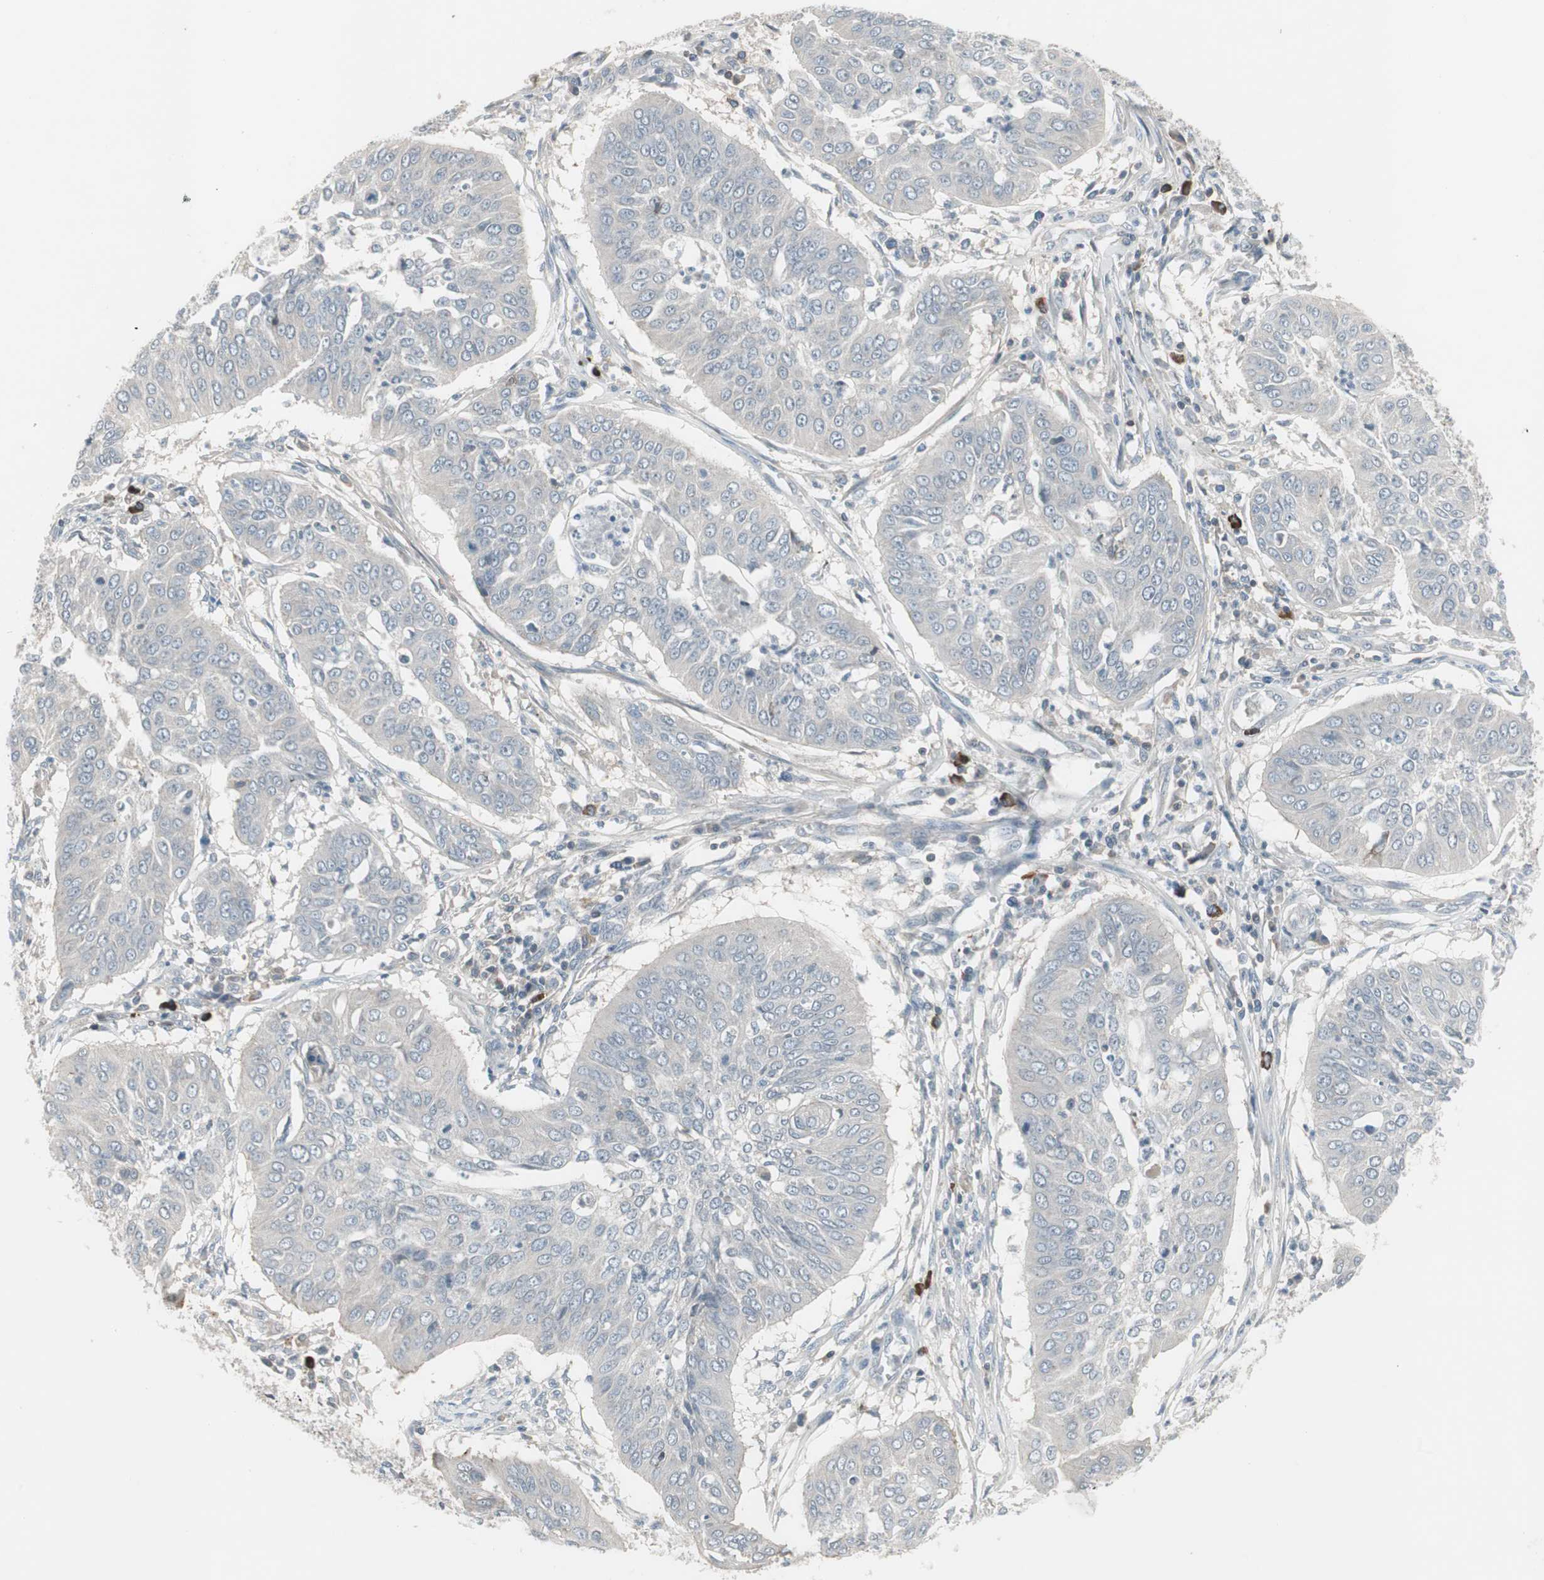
{"staining": {"intensity": "negative", "quantity": "none", "location": "none"}, "tissue": "cervical cancer", "cell_type": "Tumor cells", "image_type": "cancer", "snomed": [{"axis": "morphology", "description": "Normal tissue, NOS"}, {"axis": "morphology", "description": "Squamous cell carcinoma, NOS"}, {"axis": "topography", "description": "Cervix"}], "caption": "Cervical squamous cell carcinoma stained for a protein using IHC exhibits no positivity tumor cells.", "gene": "ZSCAN32", "patient": {"sex": "female", "age": 39}}